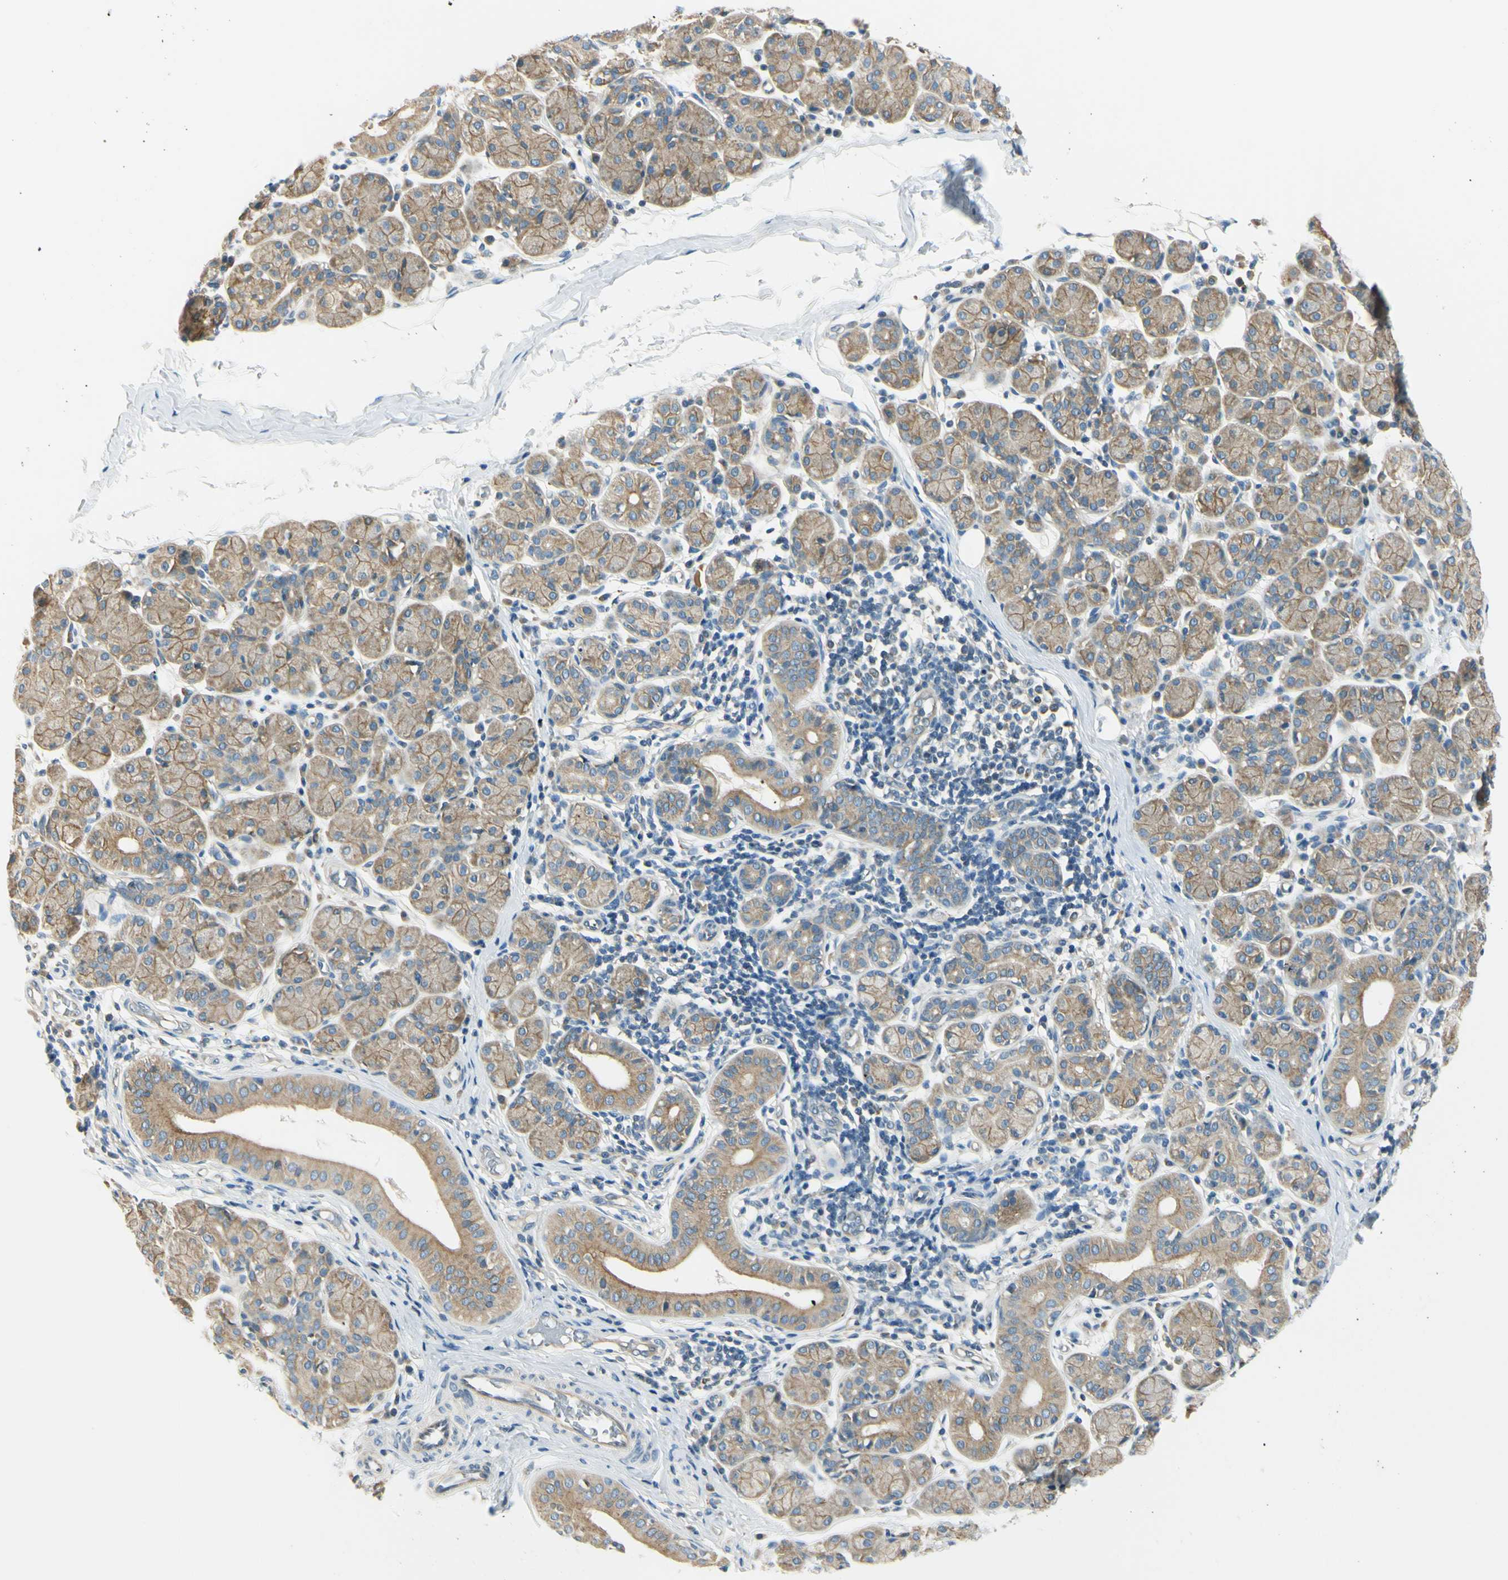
{"staining": {"intensity": "moderate", "quantity": ">75%", "location": "cytoplasmic/membranous"}, "tissue": "salivary gland", "cell_type": "Glandular cells", "image_type": "normal", "snomed": [{"axis": "morphology", "description": "Normal tissue, NOS"}, {"axis": "morphology", "description": "Inflammation, NOS"}, {"axis": "topography", "description": "Lymph node"}, {"axis": "topography", "description": "Salivary gland"}], "caption": "Moderate cytoplasmic/membranous staining for a protein is appreciated in approximately >75% of glandular cells of normal salivary gland using IHC.", "gene": "LAMA3", "patient": {"sex": "male", "age": 3}}